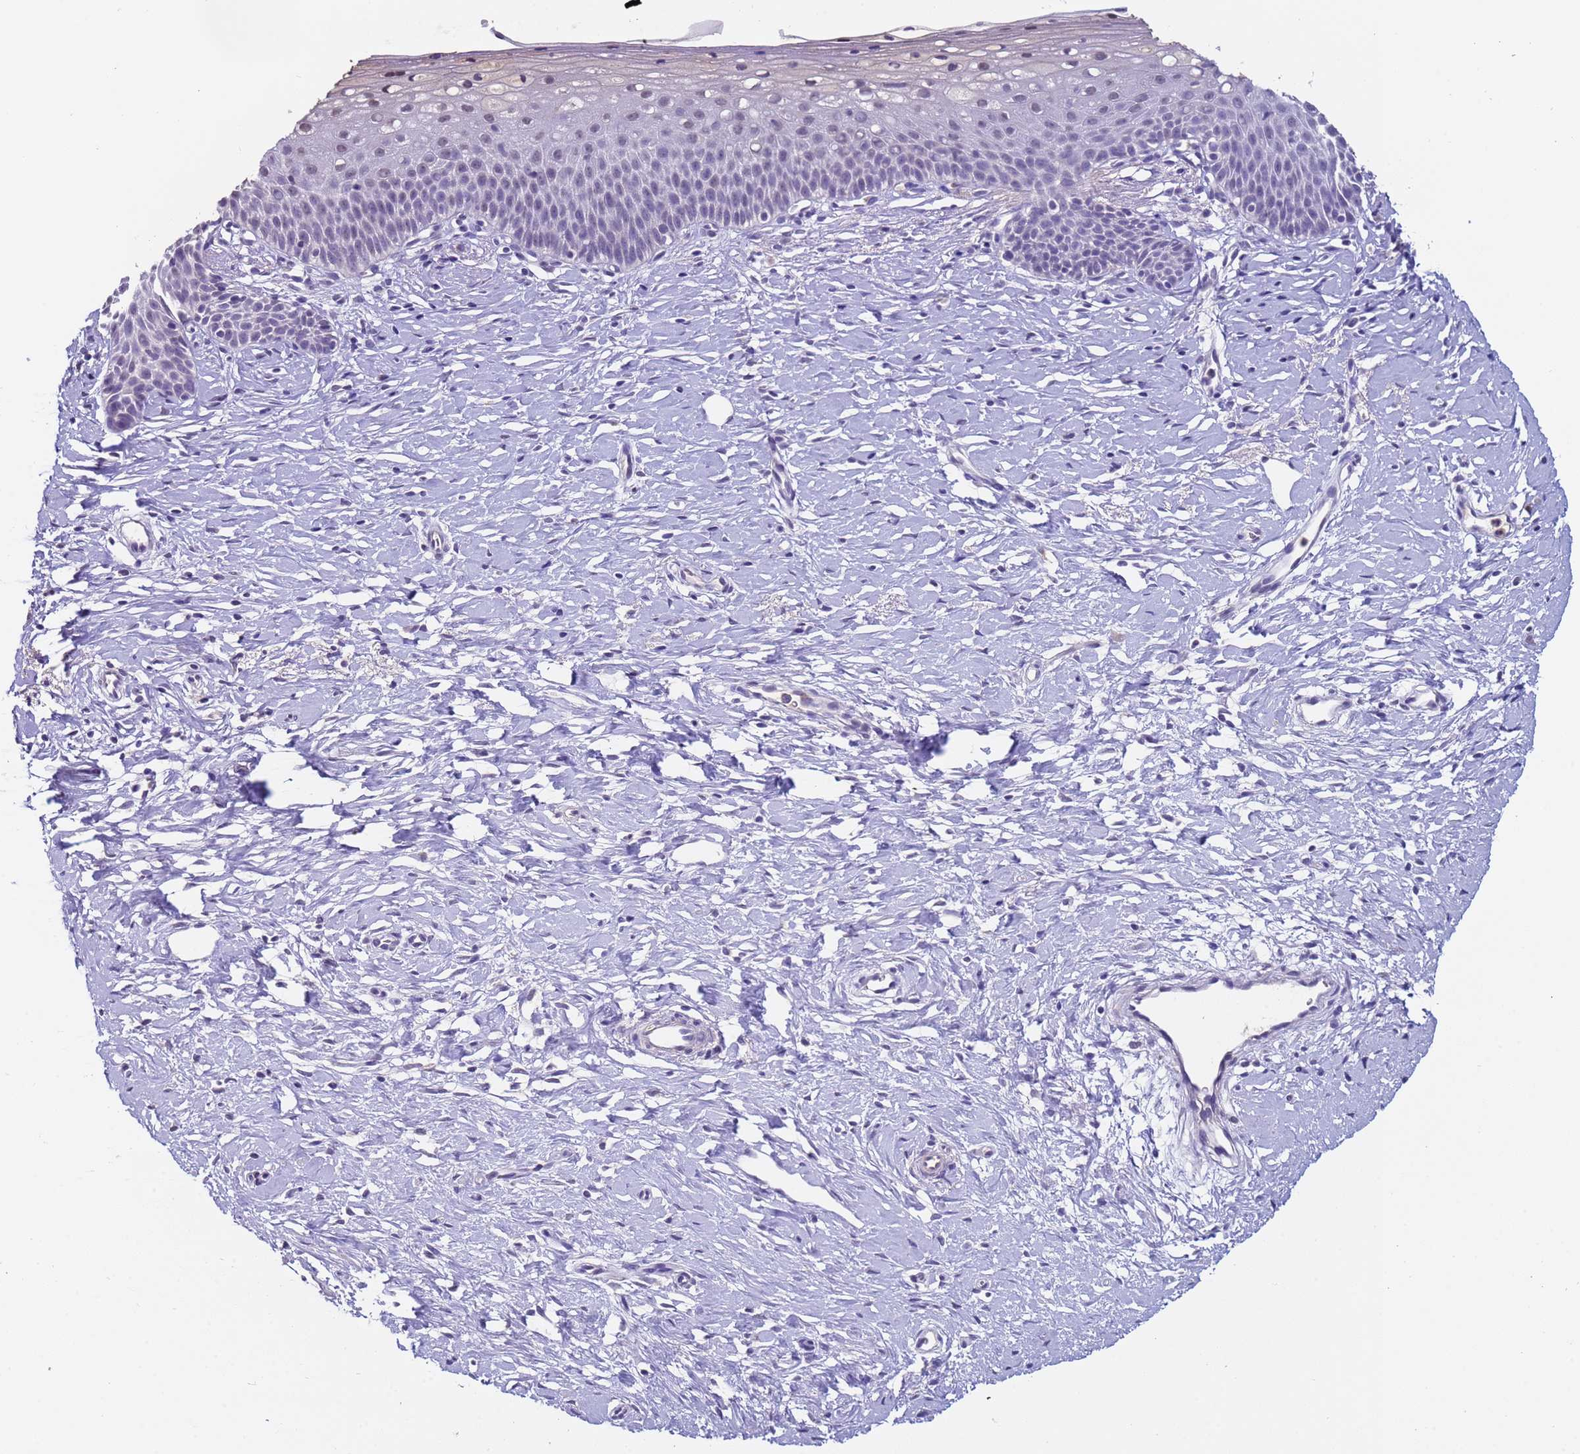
{"staining": {"intensity": "weak", "quantity": "25%-75%", "location": "nuclear"}, "tissue": "cervix", "cell_type": "Glandular cells", "image_type": "normal", "snomed": [{"axis": "morphology", "description": "Normal tissue, NOS"}, {"axis": "topography", "description": "Cervix"}], "caption": "Immunohistochemical staining of benign cervix shows weak nuclear protein positivity in approximately 25%-75% of glandular cells. The protein is shown in brown color, while the nuclei are stained blue.", "gene": "ZNF248", "patient": {"sex": "female", "age": 36}}